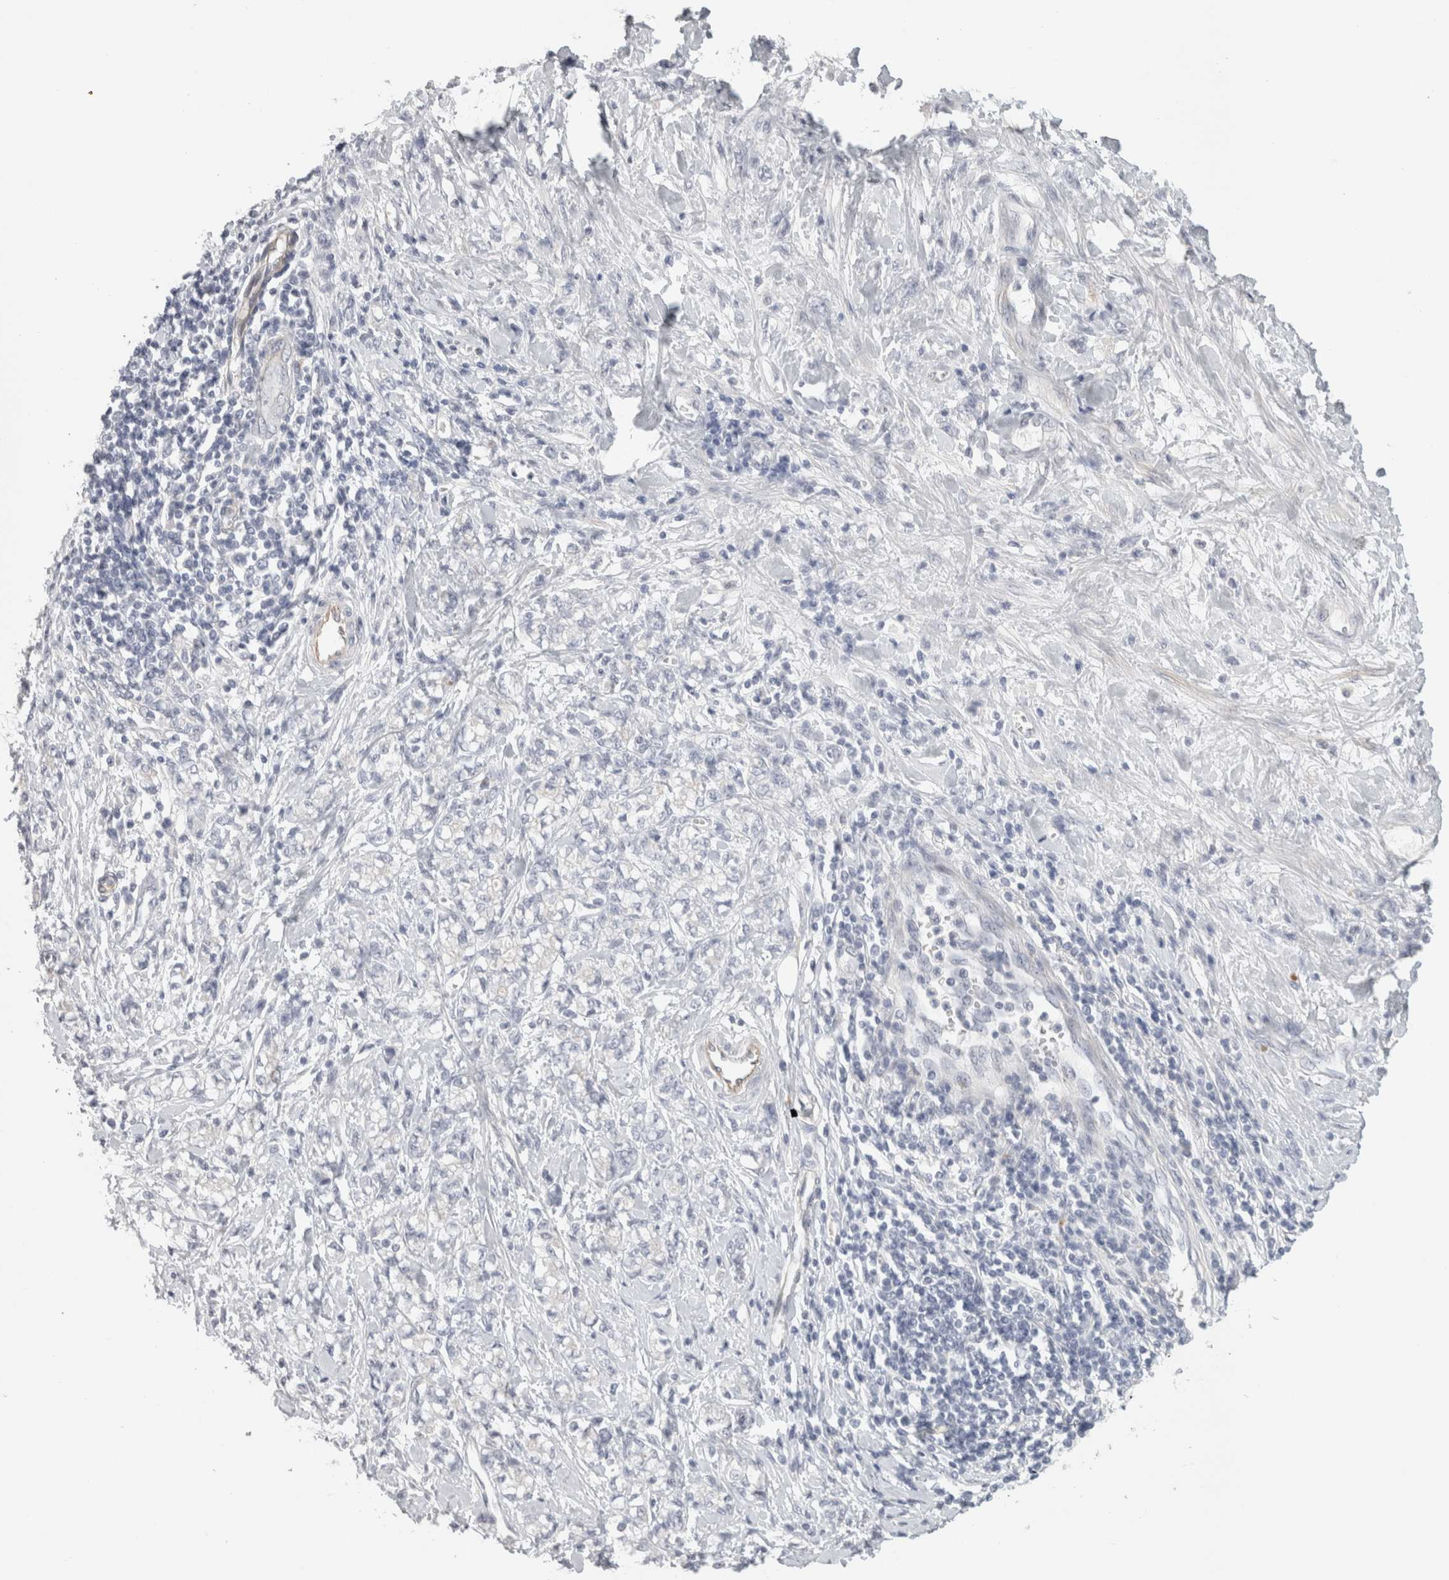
{"staining": {"intensity": "negative", "quantity": "none", "location": "none"}, "tissue": "stomach cancer", "cell_type": "Tumor cells", "image_type": "cancer", "snomed": [{"axis": "morphology", "description": "Adenocarcinoma, NOS"}, {"axis": "topography", "description": "Stomach"}], "caption": "Stomach cancer was stained to show a protein in brown. There is no significant expression in tumor cells.", "gene": "FBLIM1", "patient": {"sex": "female", "age": 76}}